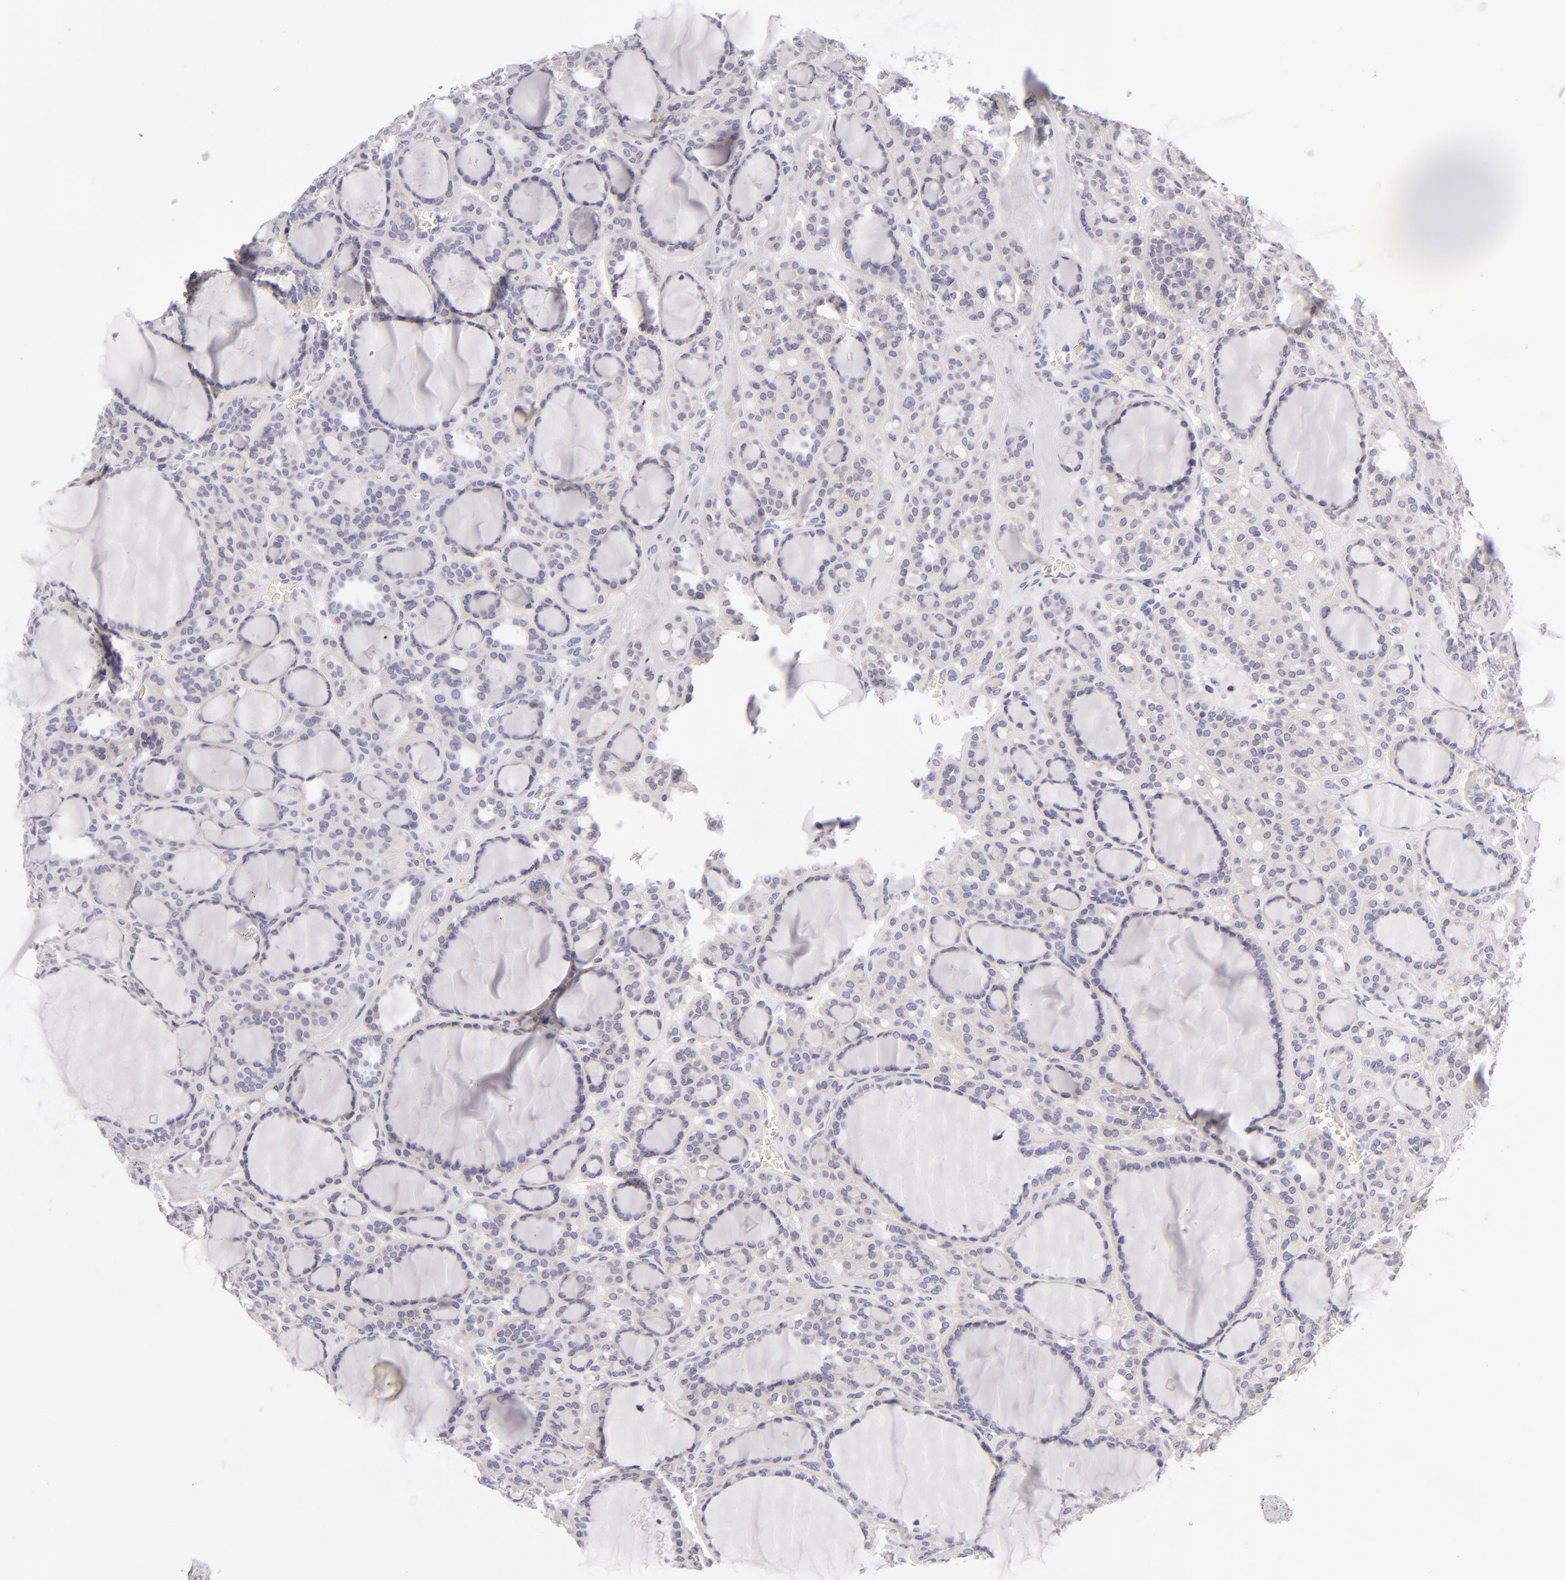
{"staining": {"intensity": "weak", "quantity": "25%-75%", "location": "cytoplasmic/membranous"}, "tissue": "thyroid cancer", "cell_type": "Tumor cells", "image_type": "cancer", "snomed": [{"axis": "morphology", "description": "Follicular adenoma carcinoma, NOS"}, {"axis": "topography", "description": "Thyroid gland"}], "caption": "High-power microscopy captured an immunohistochemistry histopathology image of follicular adenoma carcinoma (thyroid), revealing weak cytoplasmic/membranous staining in about 25%-75% of tumor cells. (brown staining indicates protein expression, while blue staining denotes nuclei).", "gene": "DLG4", "patient": {"sex": "female", "age": 71}}